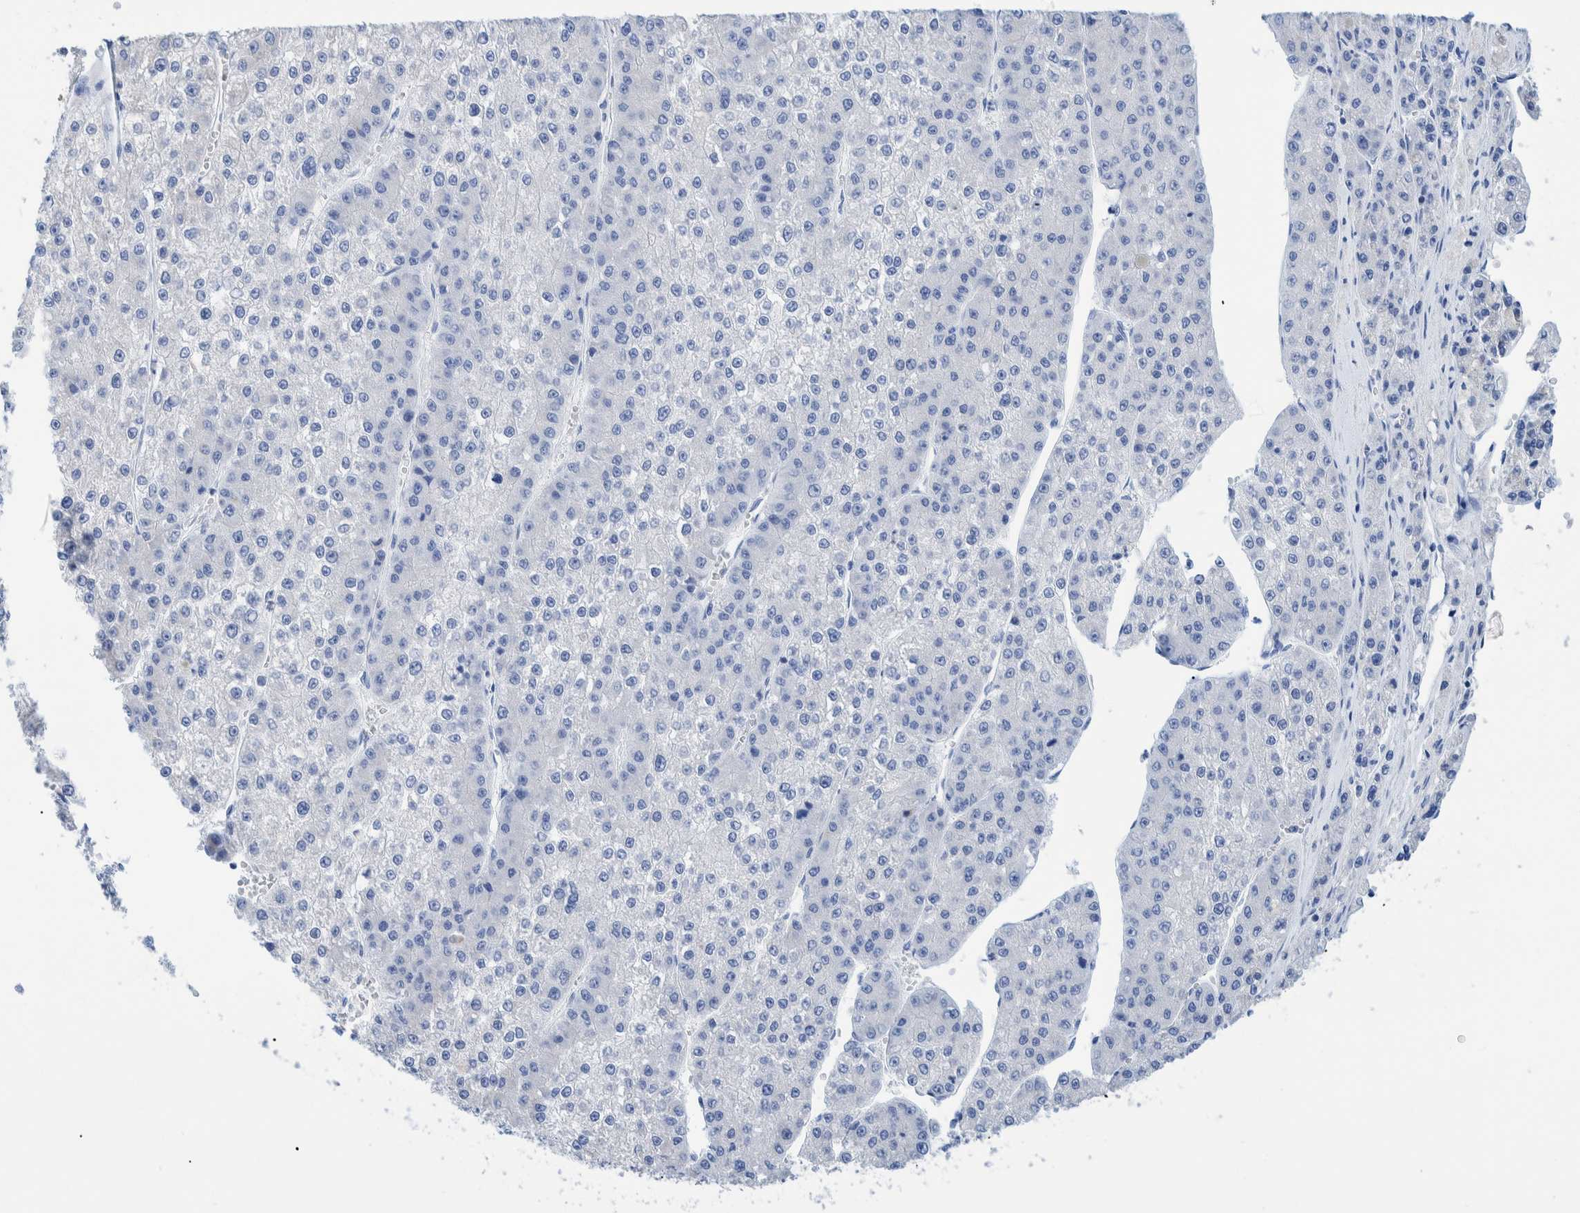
{"staining": {"intensity": "negative", "quantity": "none", "location": "none"}, "tissue": "liver cancer", "cell_type": "Tumor cells", "image_type": "cancer", "snomed": [{"axis": "morphology", "description": "Carcinoma, Hepatocellular, NOS"}, {"axis": "topography", "description": "Liver"}], "caption": "Tumor cells show no significant protein staining in hepatocellular carcinoma (liver). The staining is performed using DAB brown chromogen with nuclei counter-stained in using hematoxylin.", "gene": "KRT14", "patient": {"sex": "female", "age": 73}}